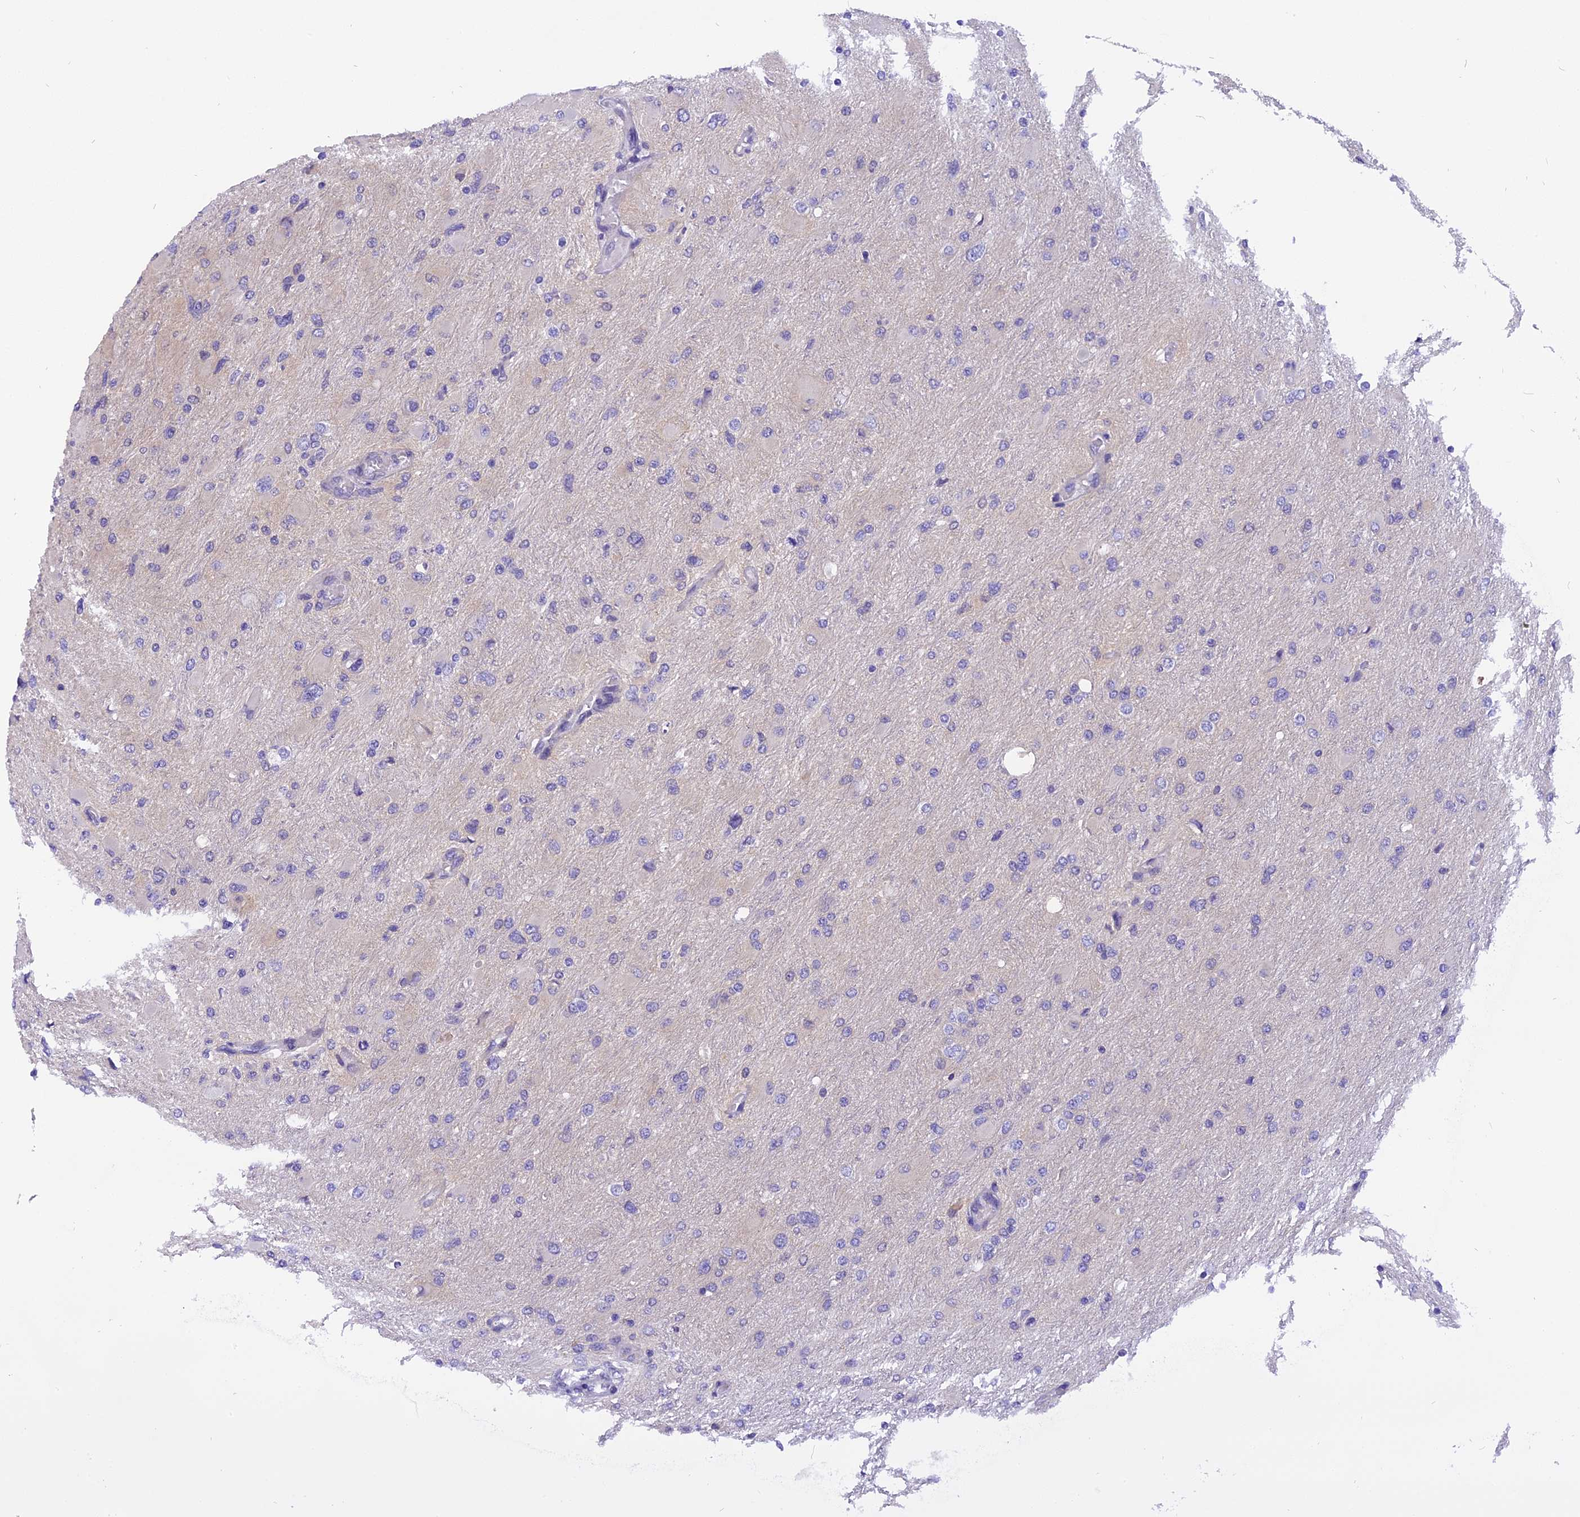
{"staining": {"intensity": "negative", "quantity": "none", "location": "none"}, "tissue": "glioma", "cell_type": "Tumor cells", "image_type": "cancer", "snomed": [{"axis": "morphology", "description": "Glioma, malignant, High grade"}, {"axis": "topography", "description": "Cerebral cortex"}], "caption": "This is an immunohistochemistry histopathology image of human glioma. There is no expression in tumor cells.", "gene": "TRIM3", "patient": {"sex": "female", "age": 36}}